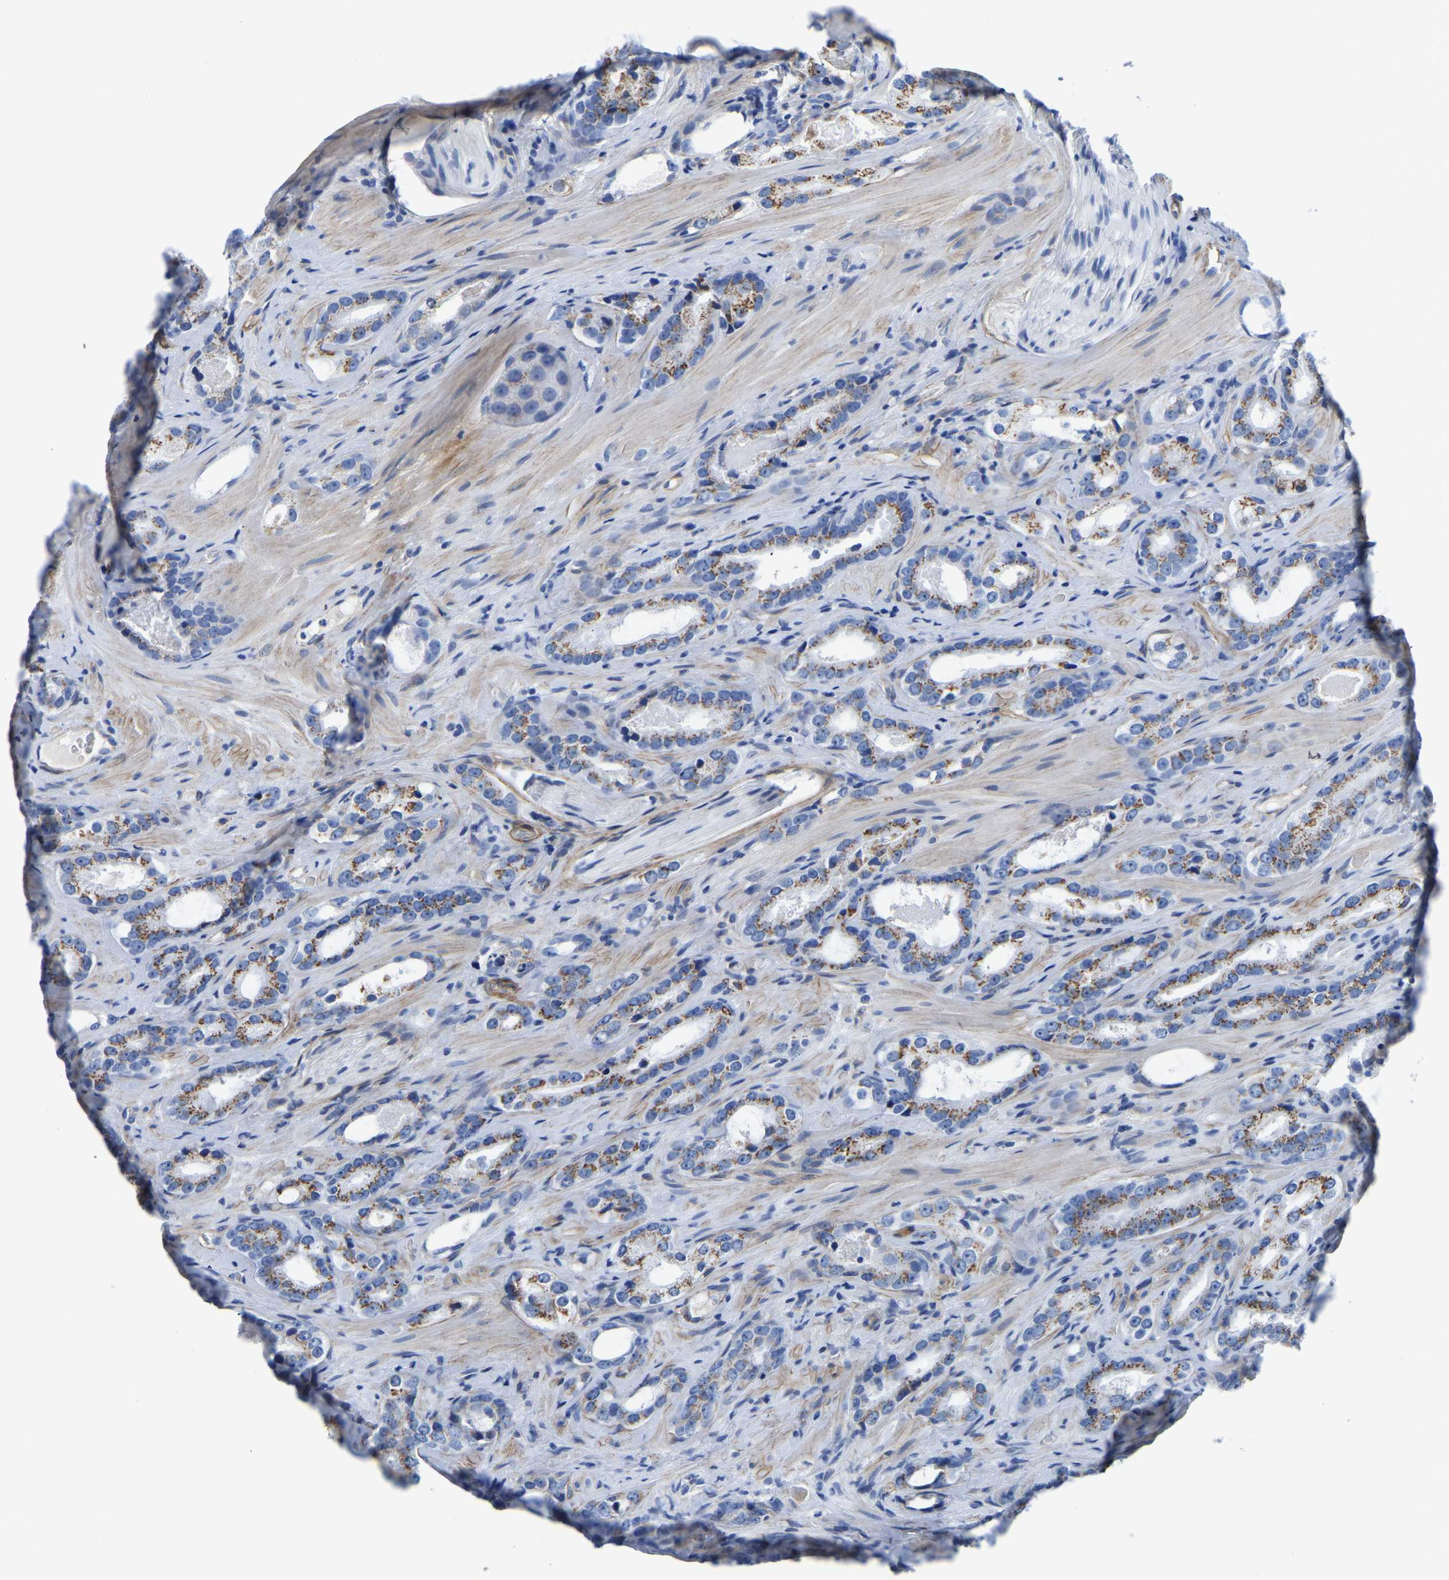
{"staining": {"intensity": "moderate", "quantity": ">75%", "location": "cytoplasmic/membranous"}, "tissue": "prostate cancer", "cell_type": "Tumor cells", "image_type": "cancer", "snomed": [{"axis": "morphology", "description": "Adenocarcinoma, High grade"}, {"axis": "topography", "description": "Prostate"}], "caption": "Immunohistochemical staining of human high-grade adenocarcinoma (prostate) reveals moderate cytoplasmic/membranous protein expression in about >75% of tumor cells. Nuclei are stained in blue.", "gene": "SLC45A3", "patient": {"sex": "male", "age": 63}}